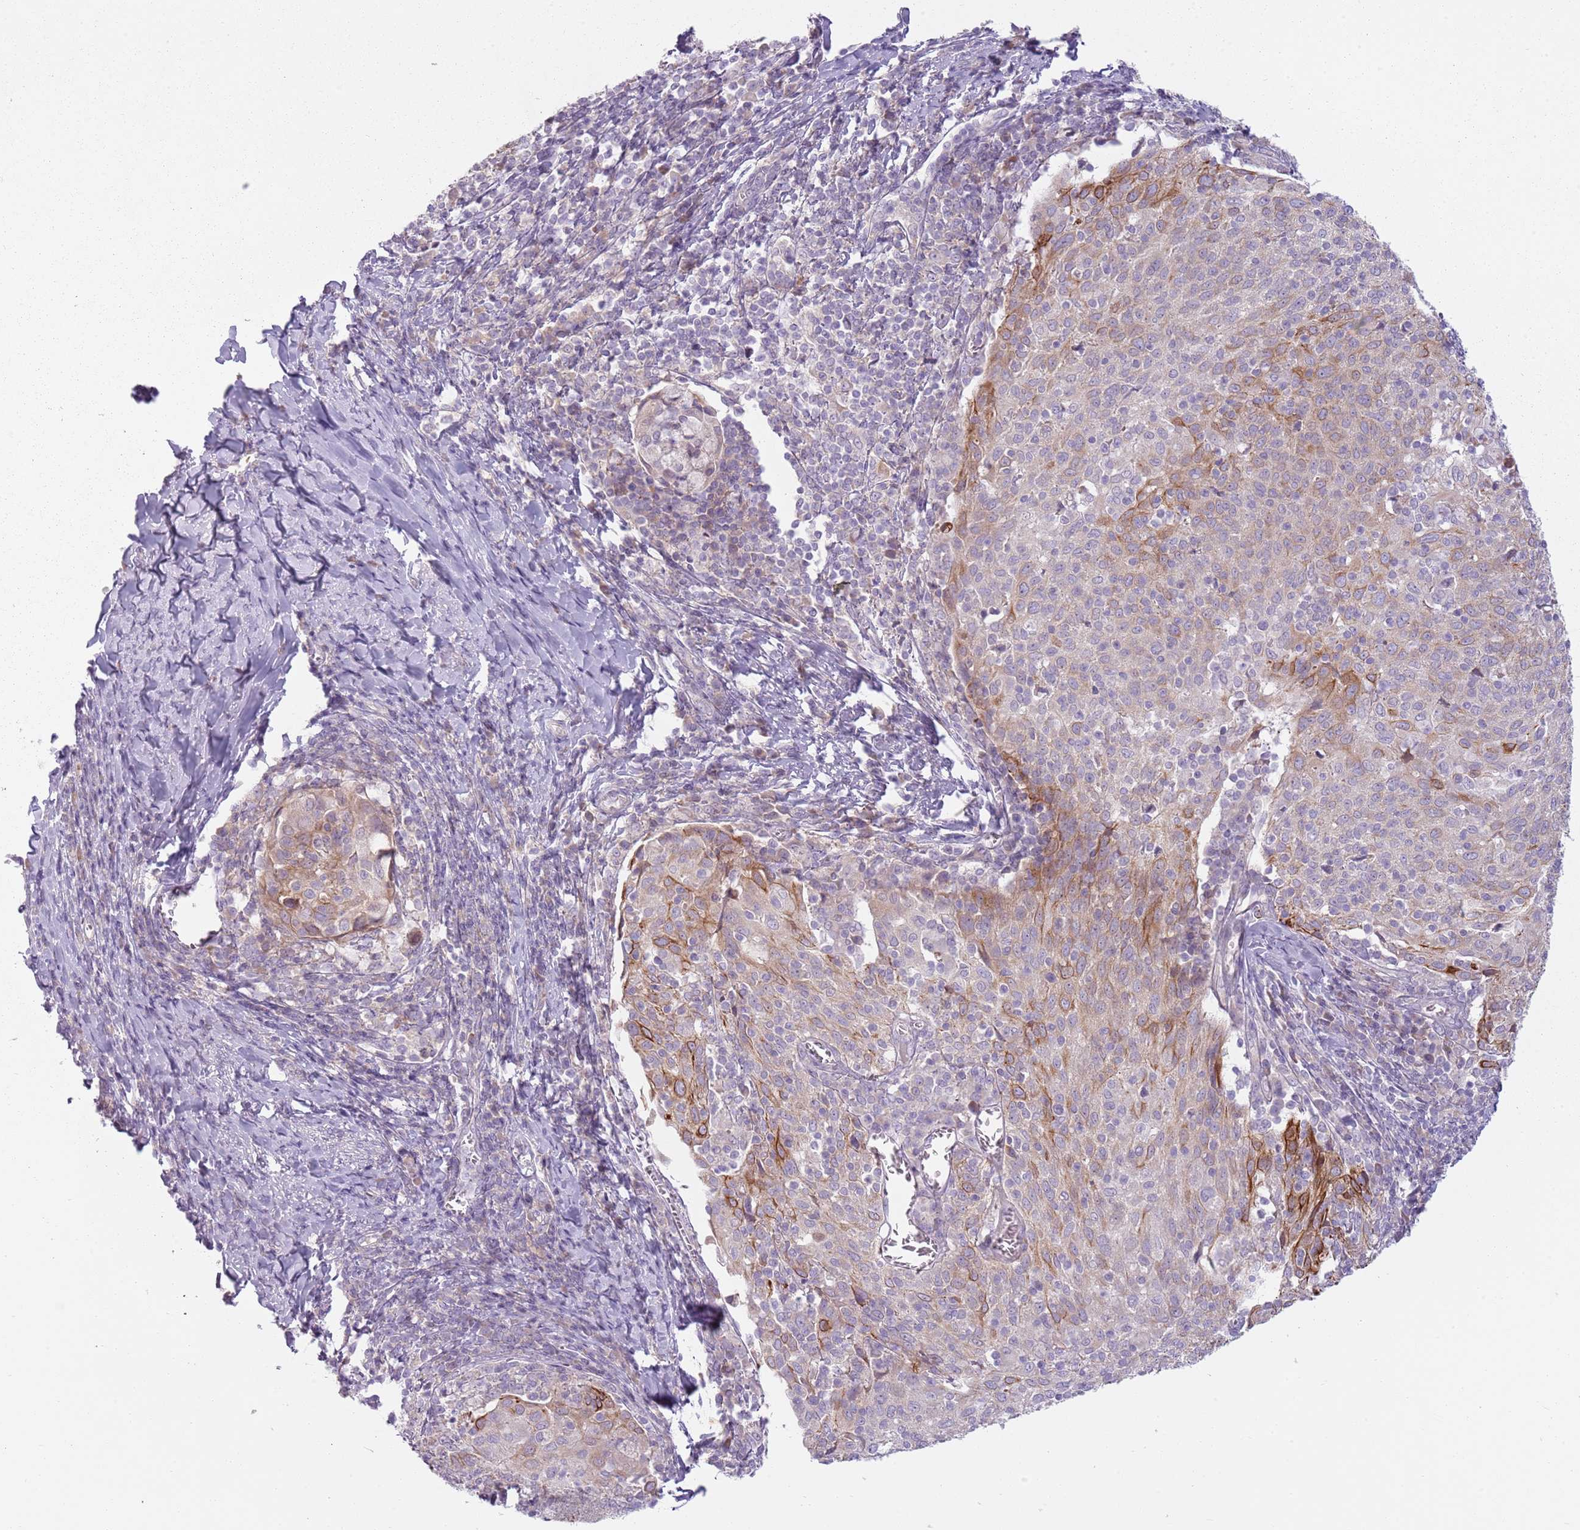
{"staining": {"intensity": "strong", "quantity": "25%-75%", "location": "cytoplasmic/membranous"}, "tissue": "cervical cancer", "cell_type": "Tumor cells", "image_type": "cancer", "snomed": [{"axis": "morphology", "description": "Squamous cell carcinoma, NOS"}, {"axis": "topography", "description": "Cervix"}], "caption": "Approximately 25%-75% of tumor cells in cervical squamous cell carcinoma display strong cytoplasmic/membranous protein expression as visualized by brown immunohistochemical staining.", "gene": "HSPA14", "patient": {"sex": "female", "age": 52}}